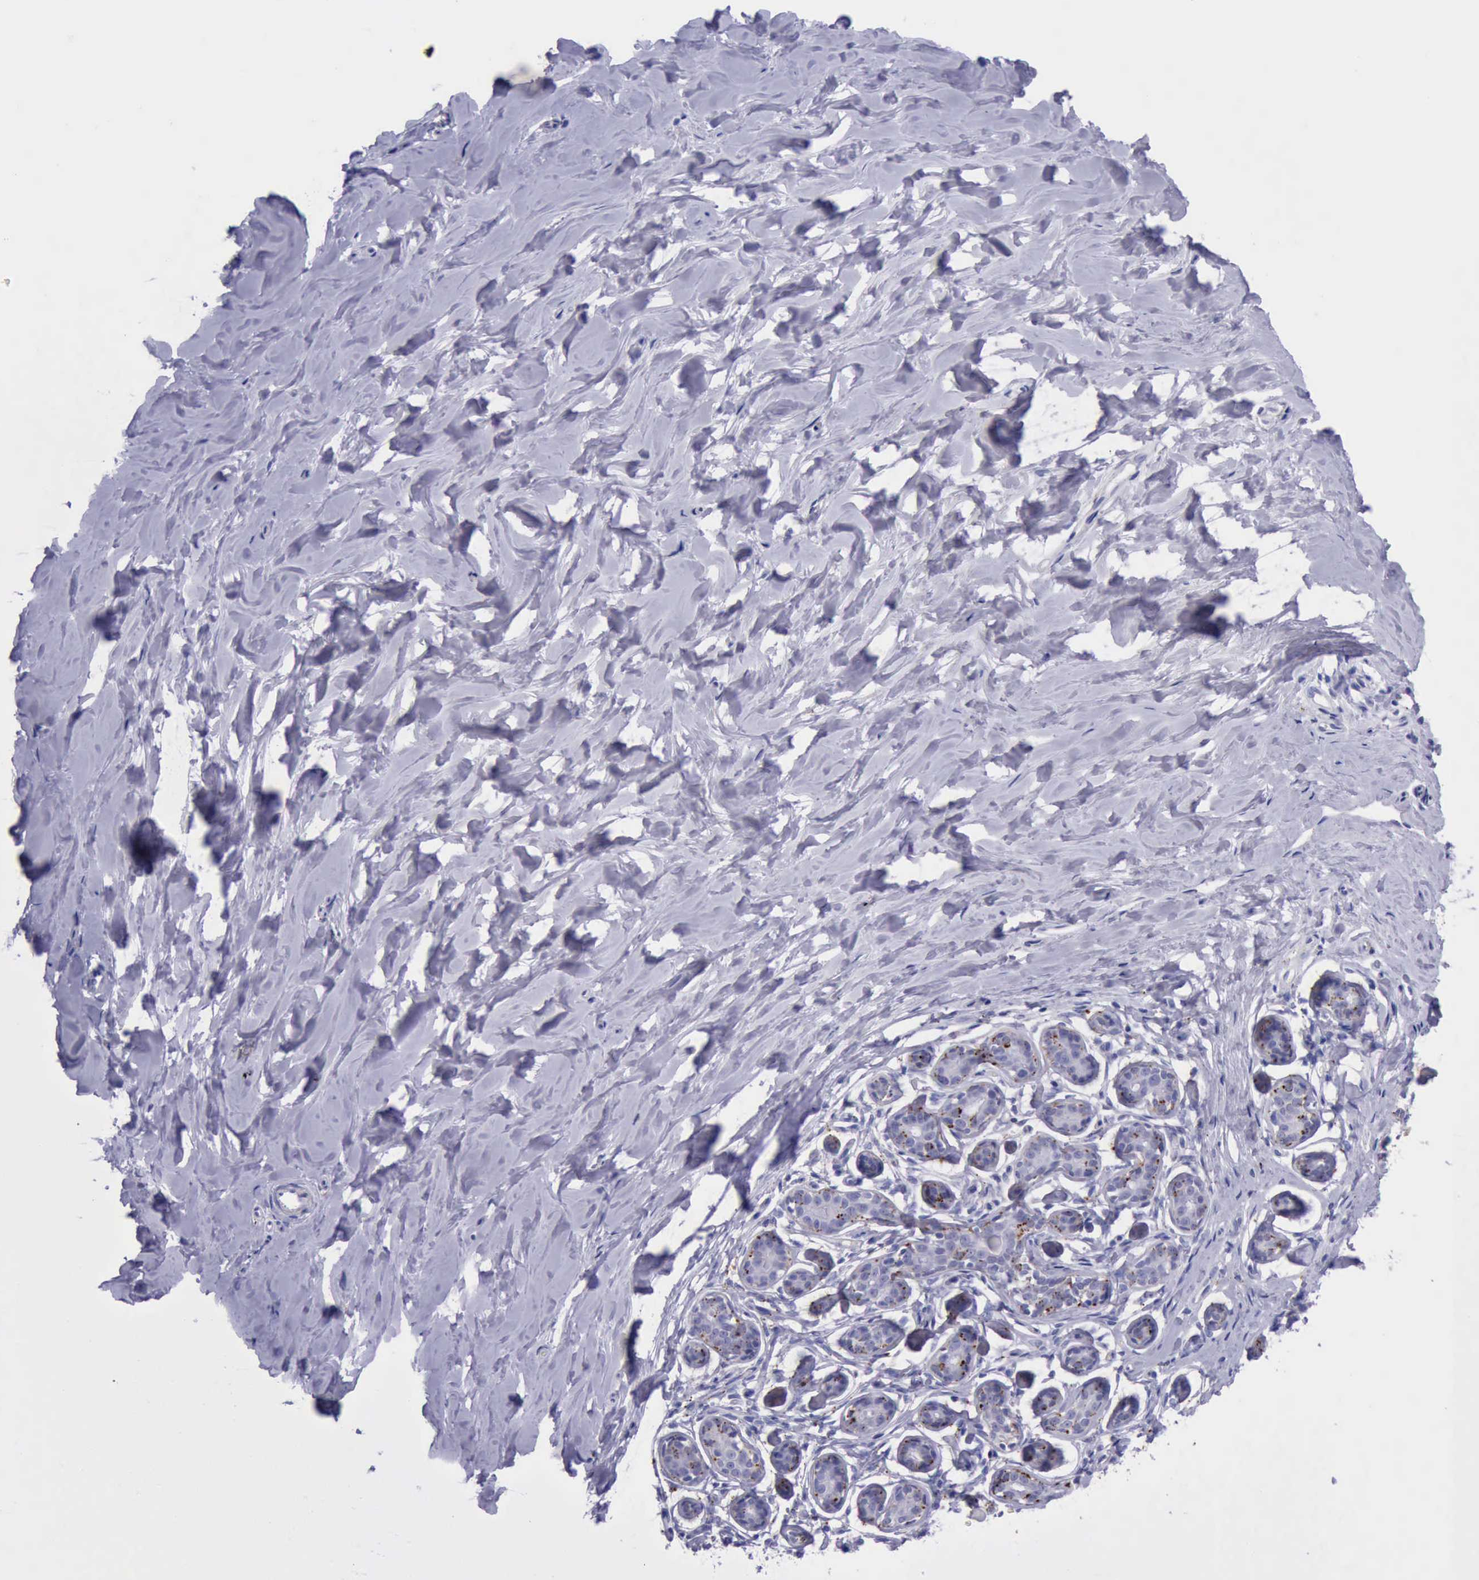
{"staining": {"intensity": "negative", "quantity": "none", "location": "none"}, "tissue": "breast", "cell_type": "Adipocytes", "image_type": "normal", "snomed": [{"axis": "morphology", "description": "Normal tissue, NOS"}, {"axis": "topography", "description": "Breast"}], "caption": "The immunohistochemistry image has no significant positivity in adipocytes of breast. Brightfield microscopy of IHC stained with DAB (brown) and hematoxylin (blue), captured at high magnification.", "gene": "GLA", "patient": {"sex": "female", "age": 22}}